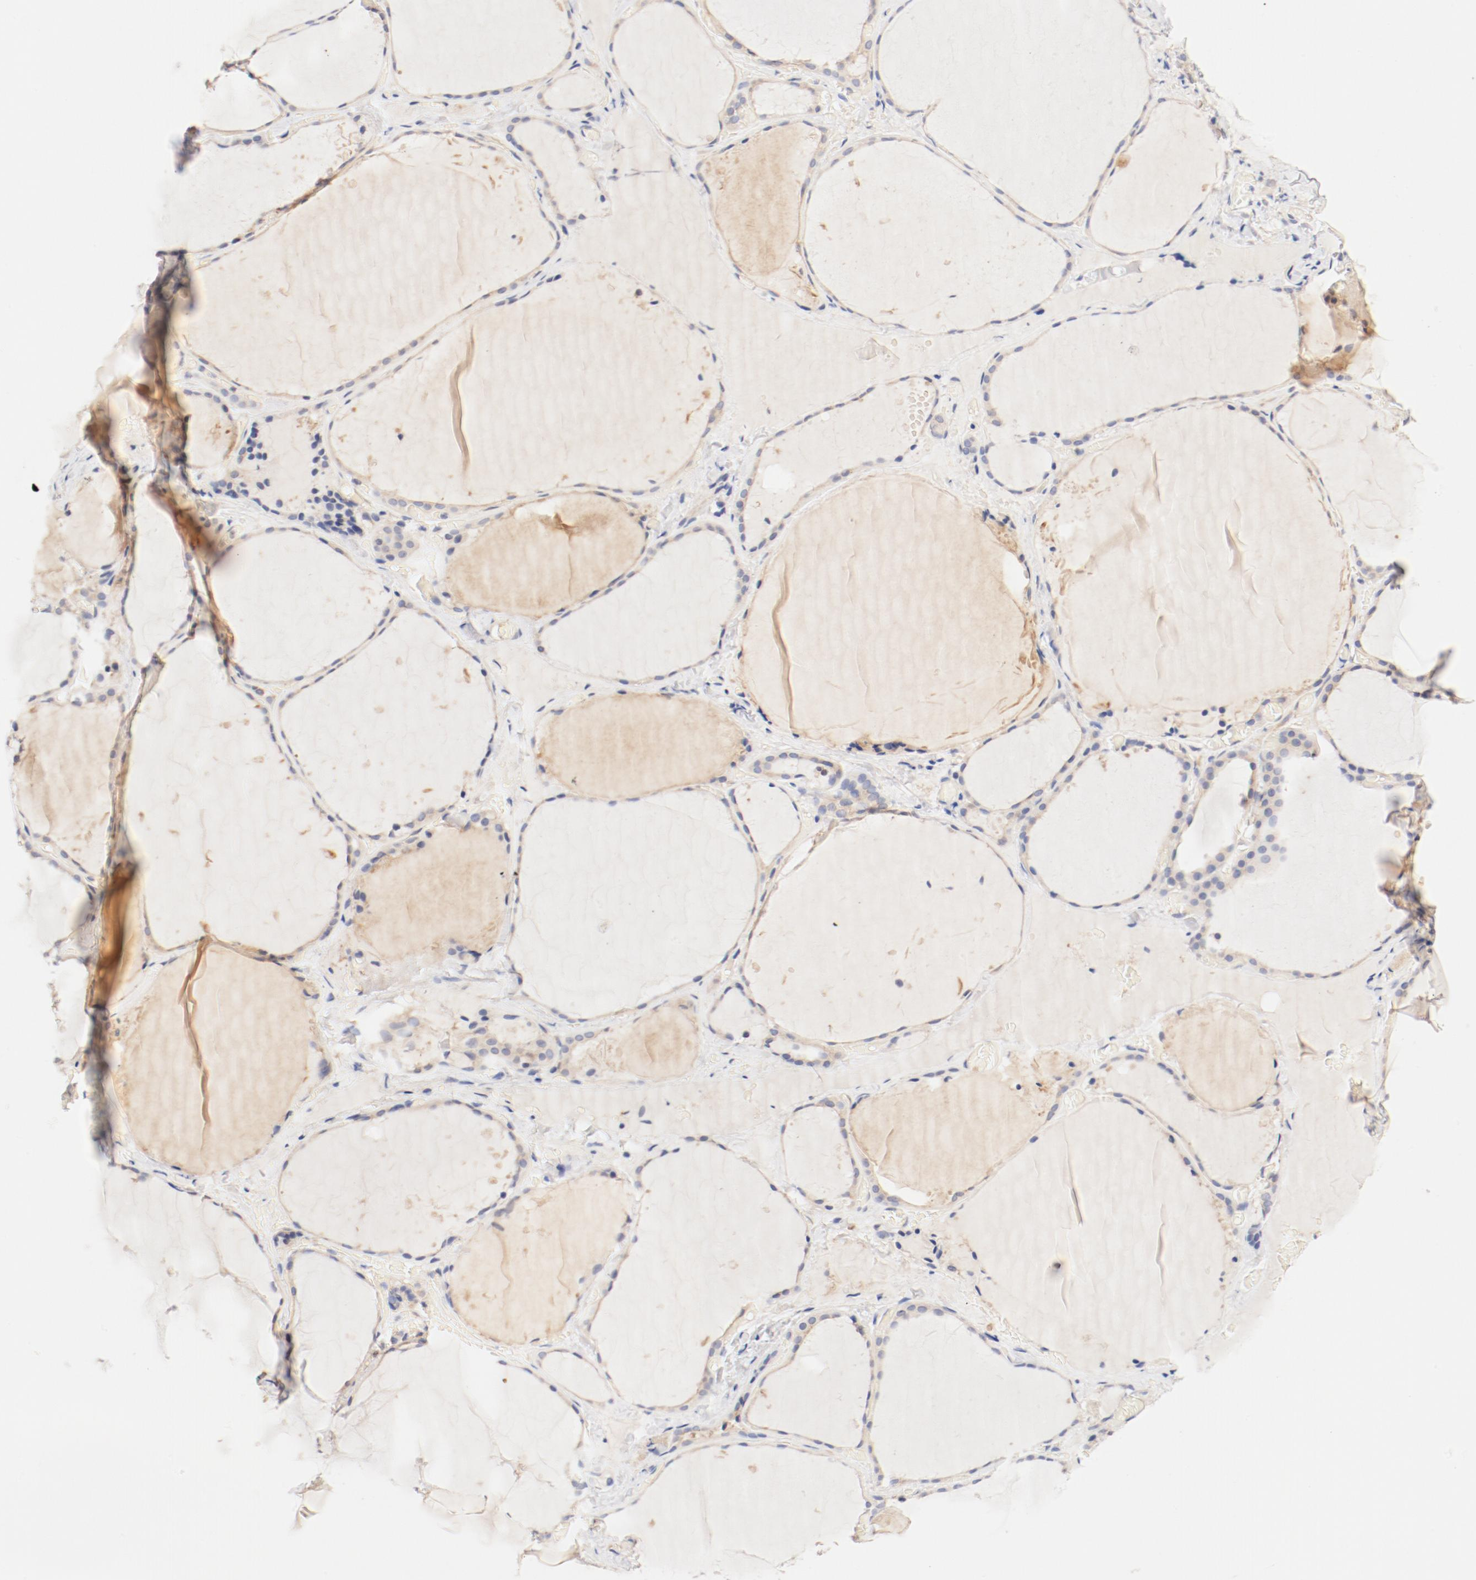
{"staining": {"intensity": "weak", "quantity": ">75%", "location": "cytoplasmic/membranous"}, "tissue": "thyroid gland", "cell_type": "Glandular cells", "image_type": "normal", "snomed": [{"axis": "morphology", "description": "Normal tissue, NOS"}, {"axis": "topography", "description": "Thyroid gland"}], "caption": "DAB (3,3'-diaminobenzidine) immunohistochemical staining of normal thyroid gland displays weak cytoplasmic/membranous protein expression in about >75% of glandular cells.", "gene": "DYNC1H1", "patient": {"sex": "female", "age": 22}}